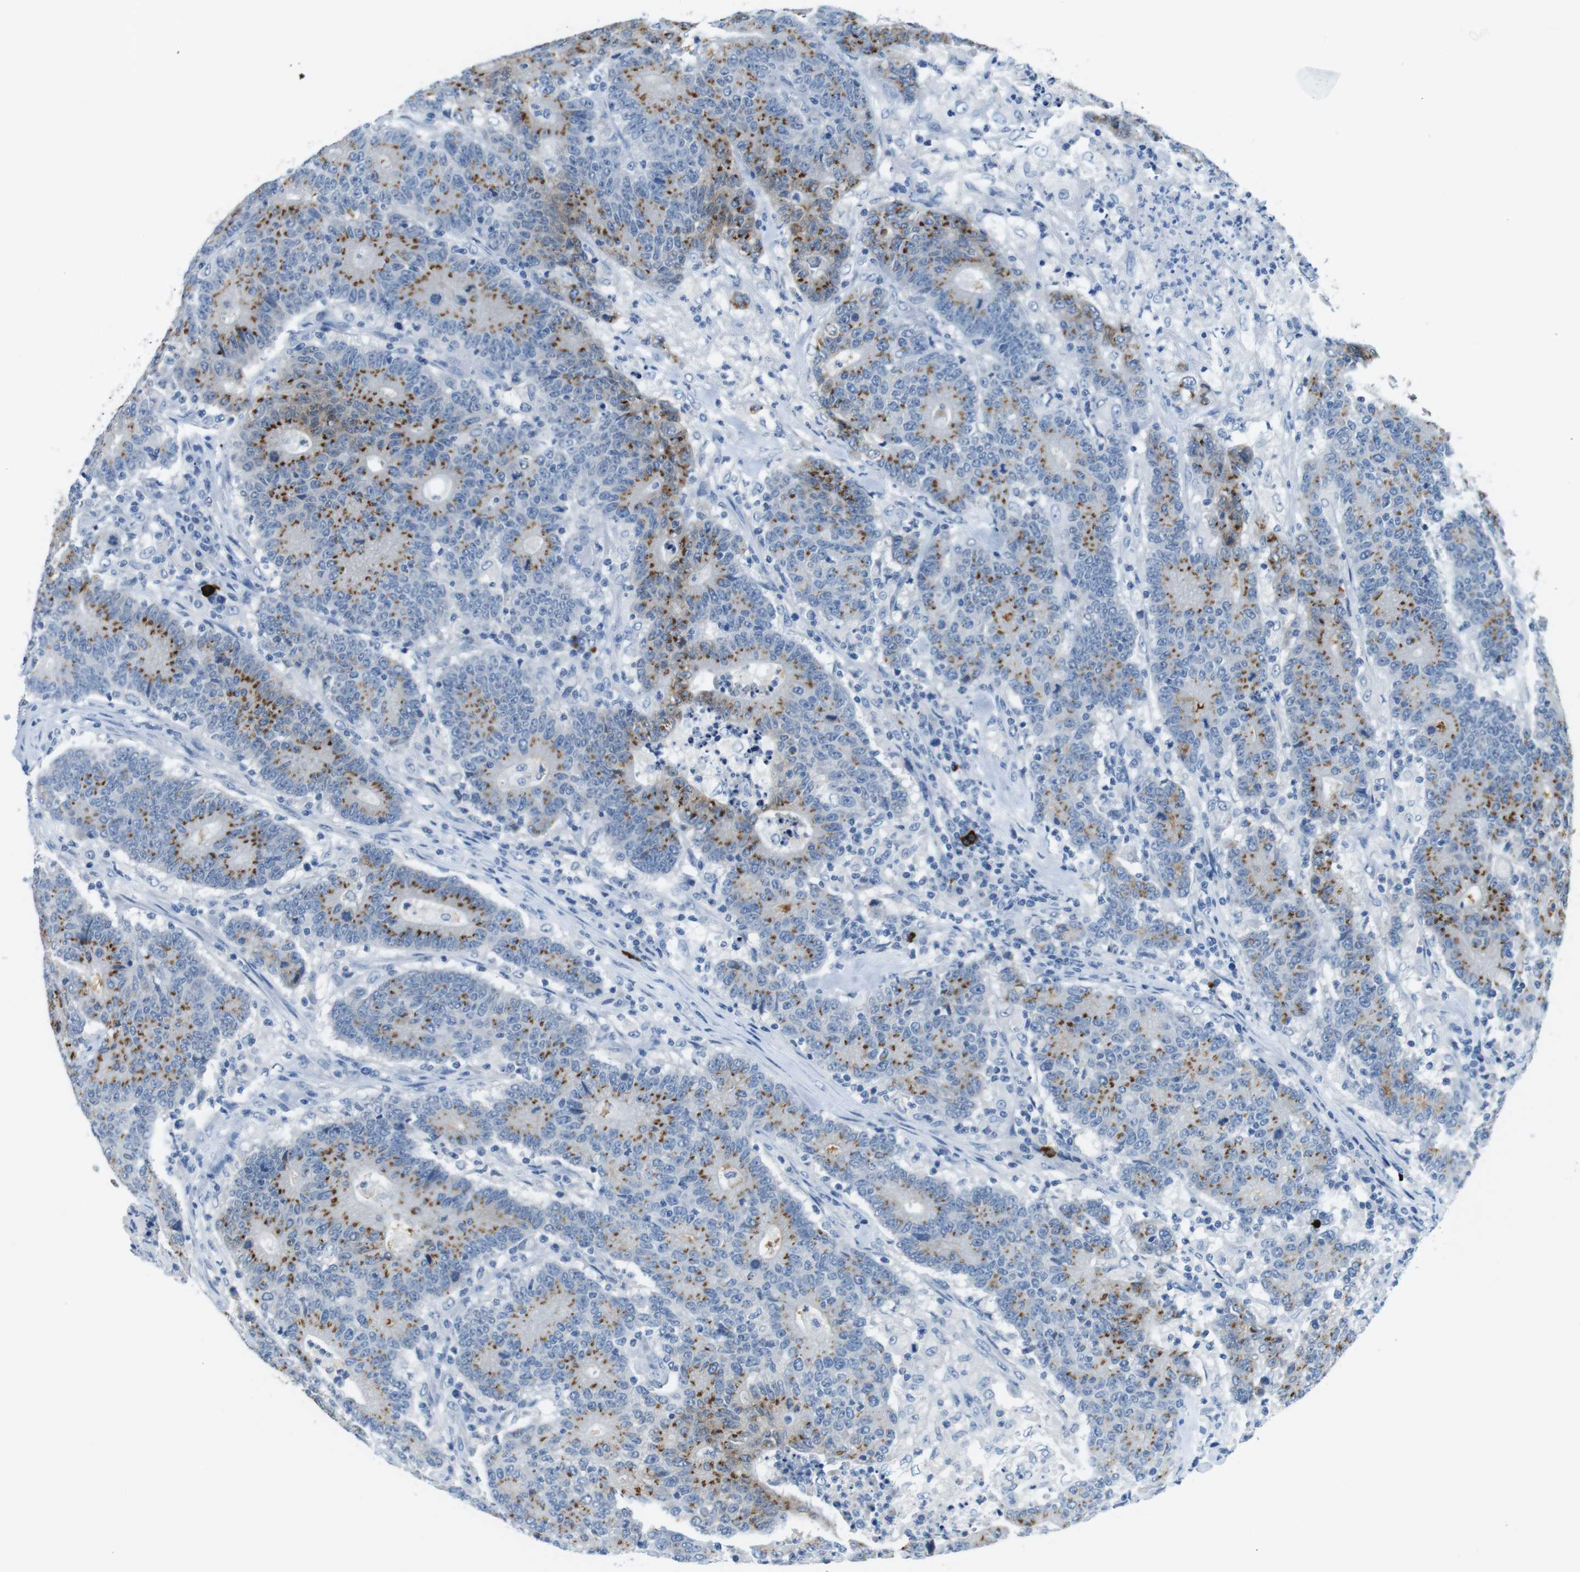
{"staining": {"intensity": "moderate", "quantity": ">75%", "location": "cytoplasmic/membranous"}, "tissue": "colorectal cancer", "cell_type": "Tumor cells", "image_type": "cancer", "snomed": [{"axis": "morphology", "description": "Normal tissue, NOS"}, {"axis": "morphology", "description": "Adenocarcinoma, NOS"}, {"axis": "topography", "description": "Colon"}], "caption": "Adenocarcinoma (colorectal) was stained to show a protein in brown. There is medium levels of moderate cytoplasmic/membranous positivity in approximately >75% of tumor cells.", "gene": "SLC35A3", "patient": {"sex": "female", "age": 75}}